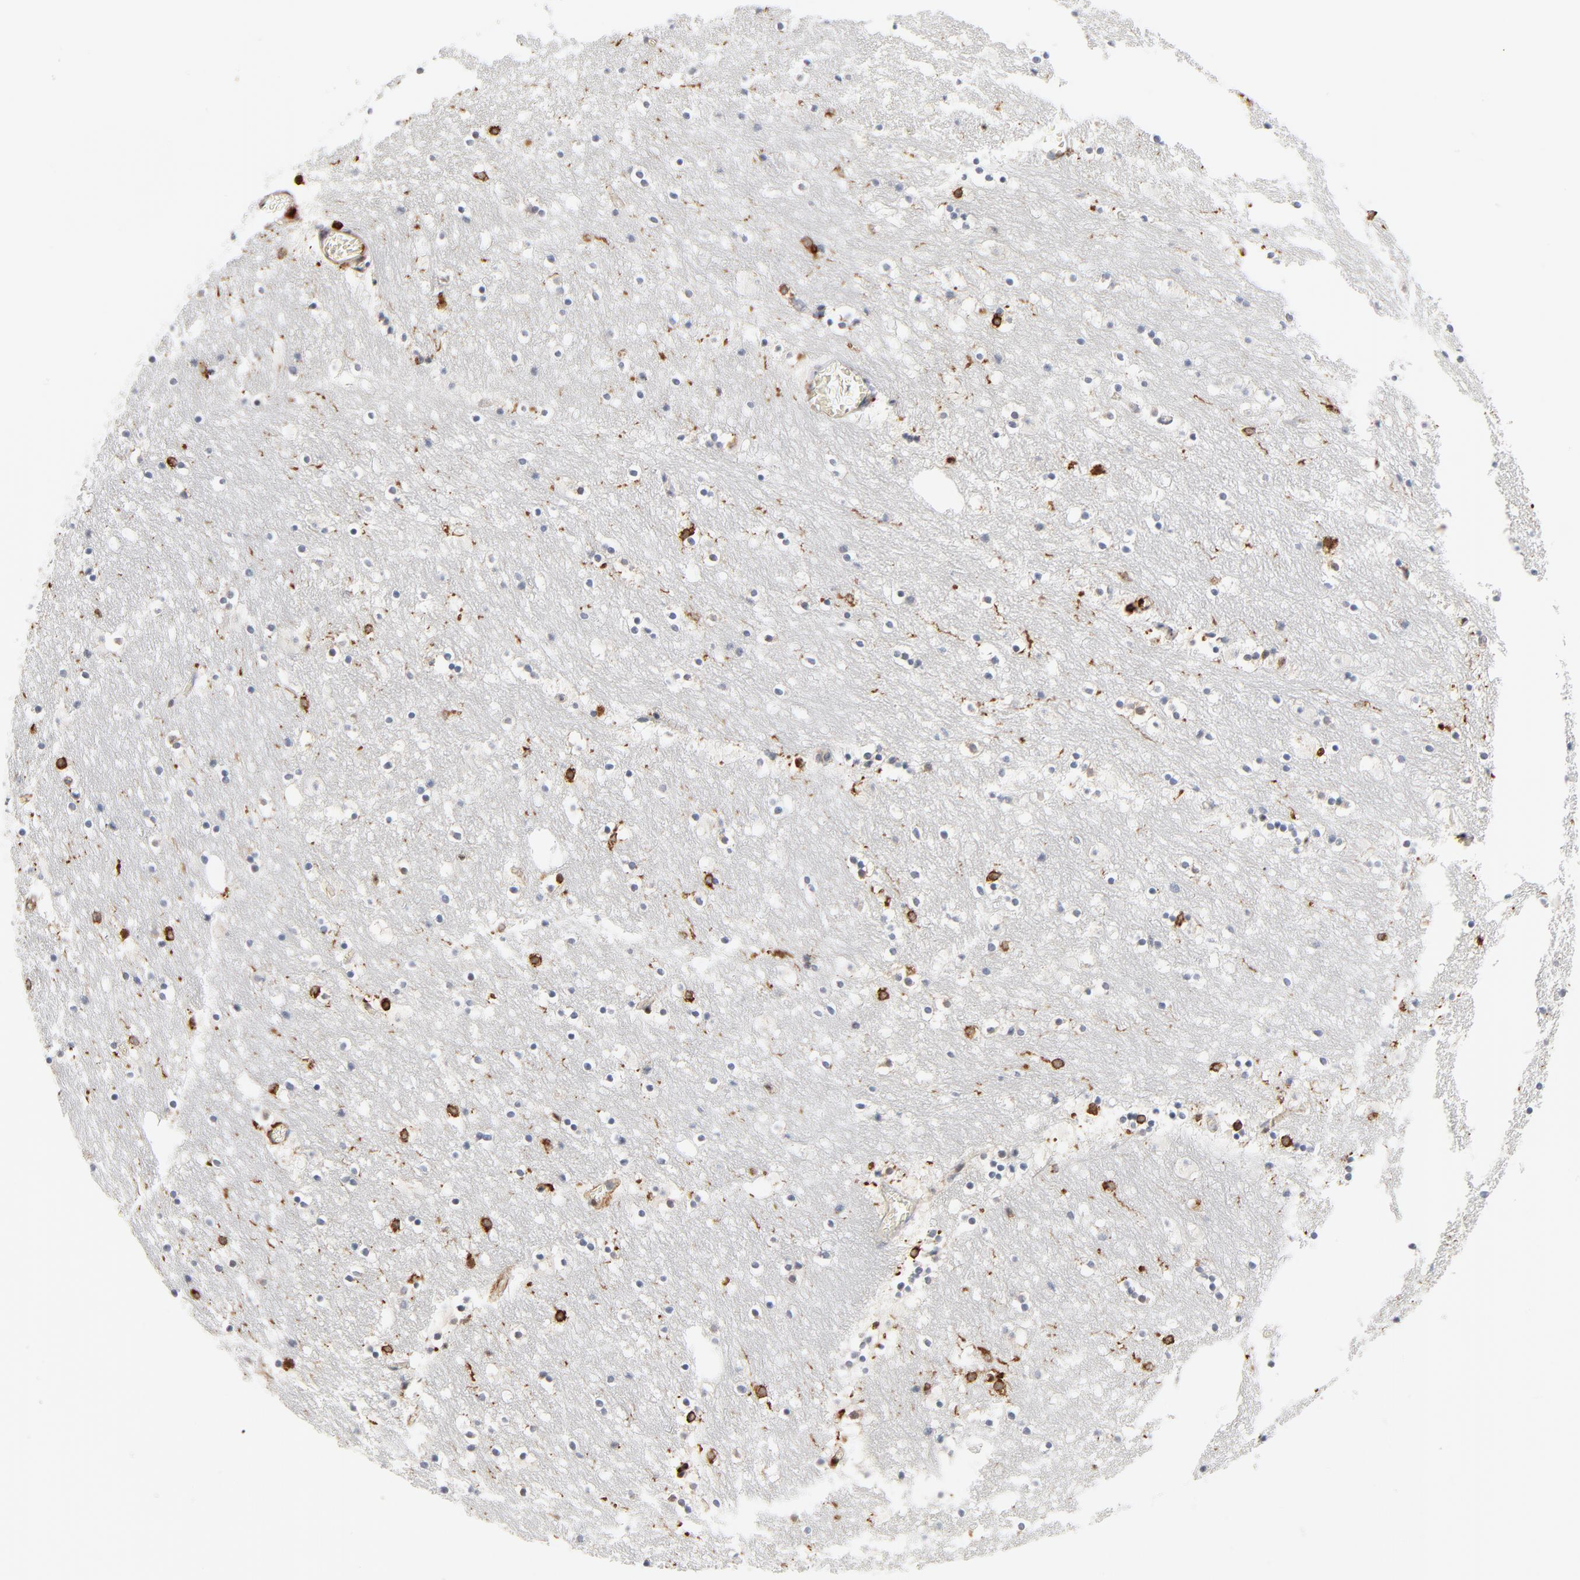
{"staining": {"intensity": "moderate", "quantity": "<25%", "location": "cytoplasmic/membranous"}, "tissue": "caudate", "cell_type": "Glial cells", "image_type": "normal", "snomed": [{"axis": "morphology", "description": "Normal tissue, NOS"}, {"axis": "topography", "description": "Lateral ventricle wall"}], "caption": "The photomicrograph reveals immunohistochemical staining of benign caudate. There is moderate cytoplasmic/membranous expression is identified in about <25% of glial cells. (IHC, brightfield microscopy, high magnification).", "gene": "SH3KBP1", "patient": {"sex": "male", "age": 45}}